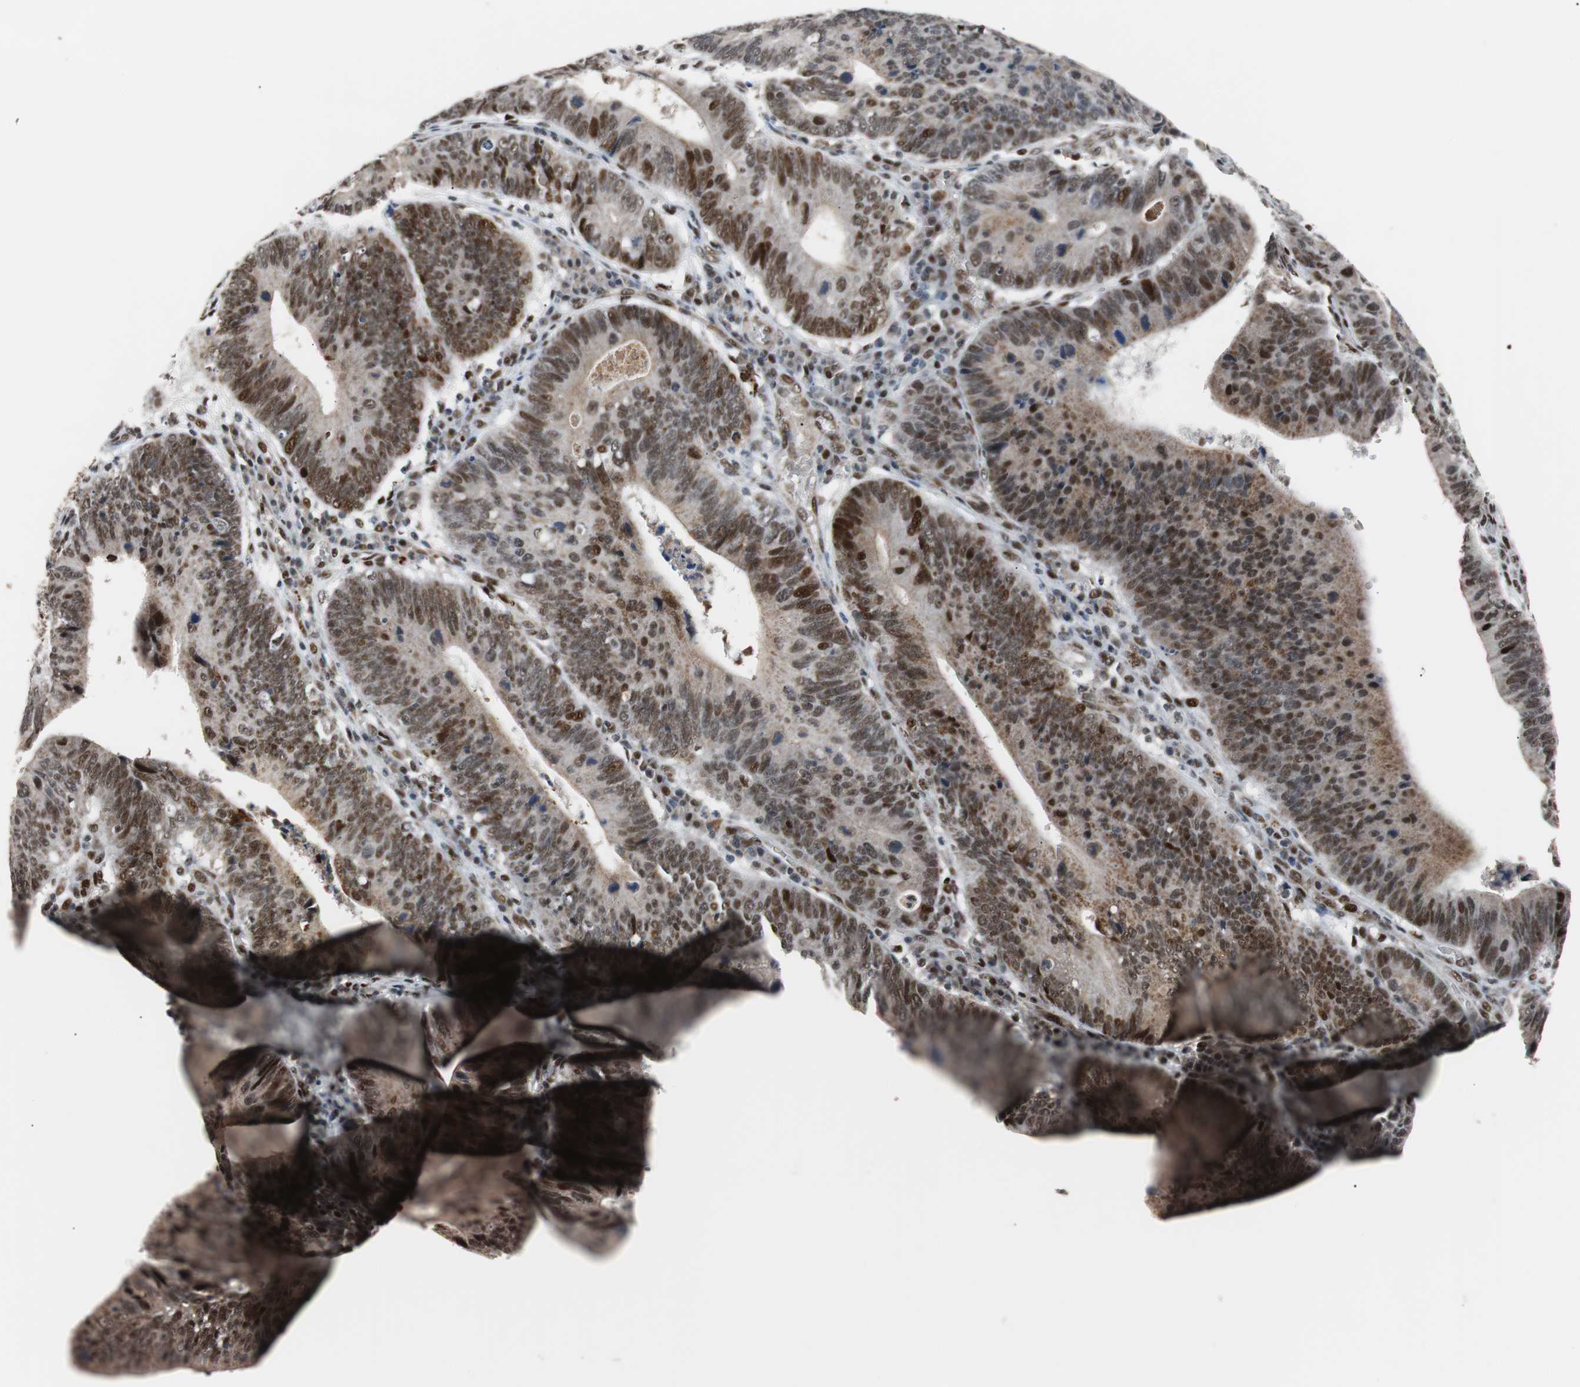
{"staining": {"intensity": "strong", "quantity": ">75%", "location": "nuclear"}, "tissue": "stomach cancer", "cell_type": "Tumor cells", "image_type": "cancer", "snomed": [{"axis": "morphology", "description": "Adenocarcinoma, NOS"}, {"axis": "topography", "description": "Stomach"}], "caption": "Stomach cancer (adenocarcinoma) tissue reveals strong nuclear staining in approximately >75% of tumor cells", "gene": "NBL1", "patient": {"sex": "male", "age": 59}}